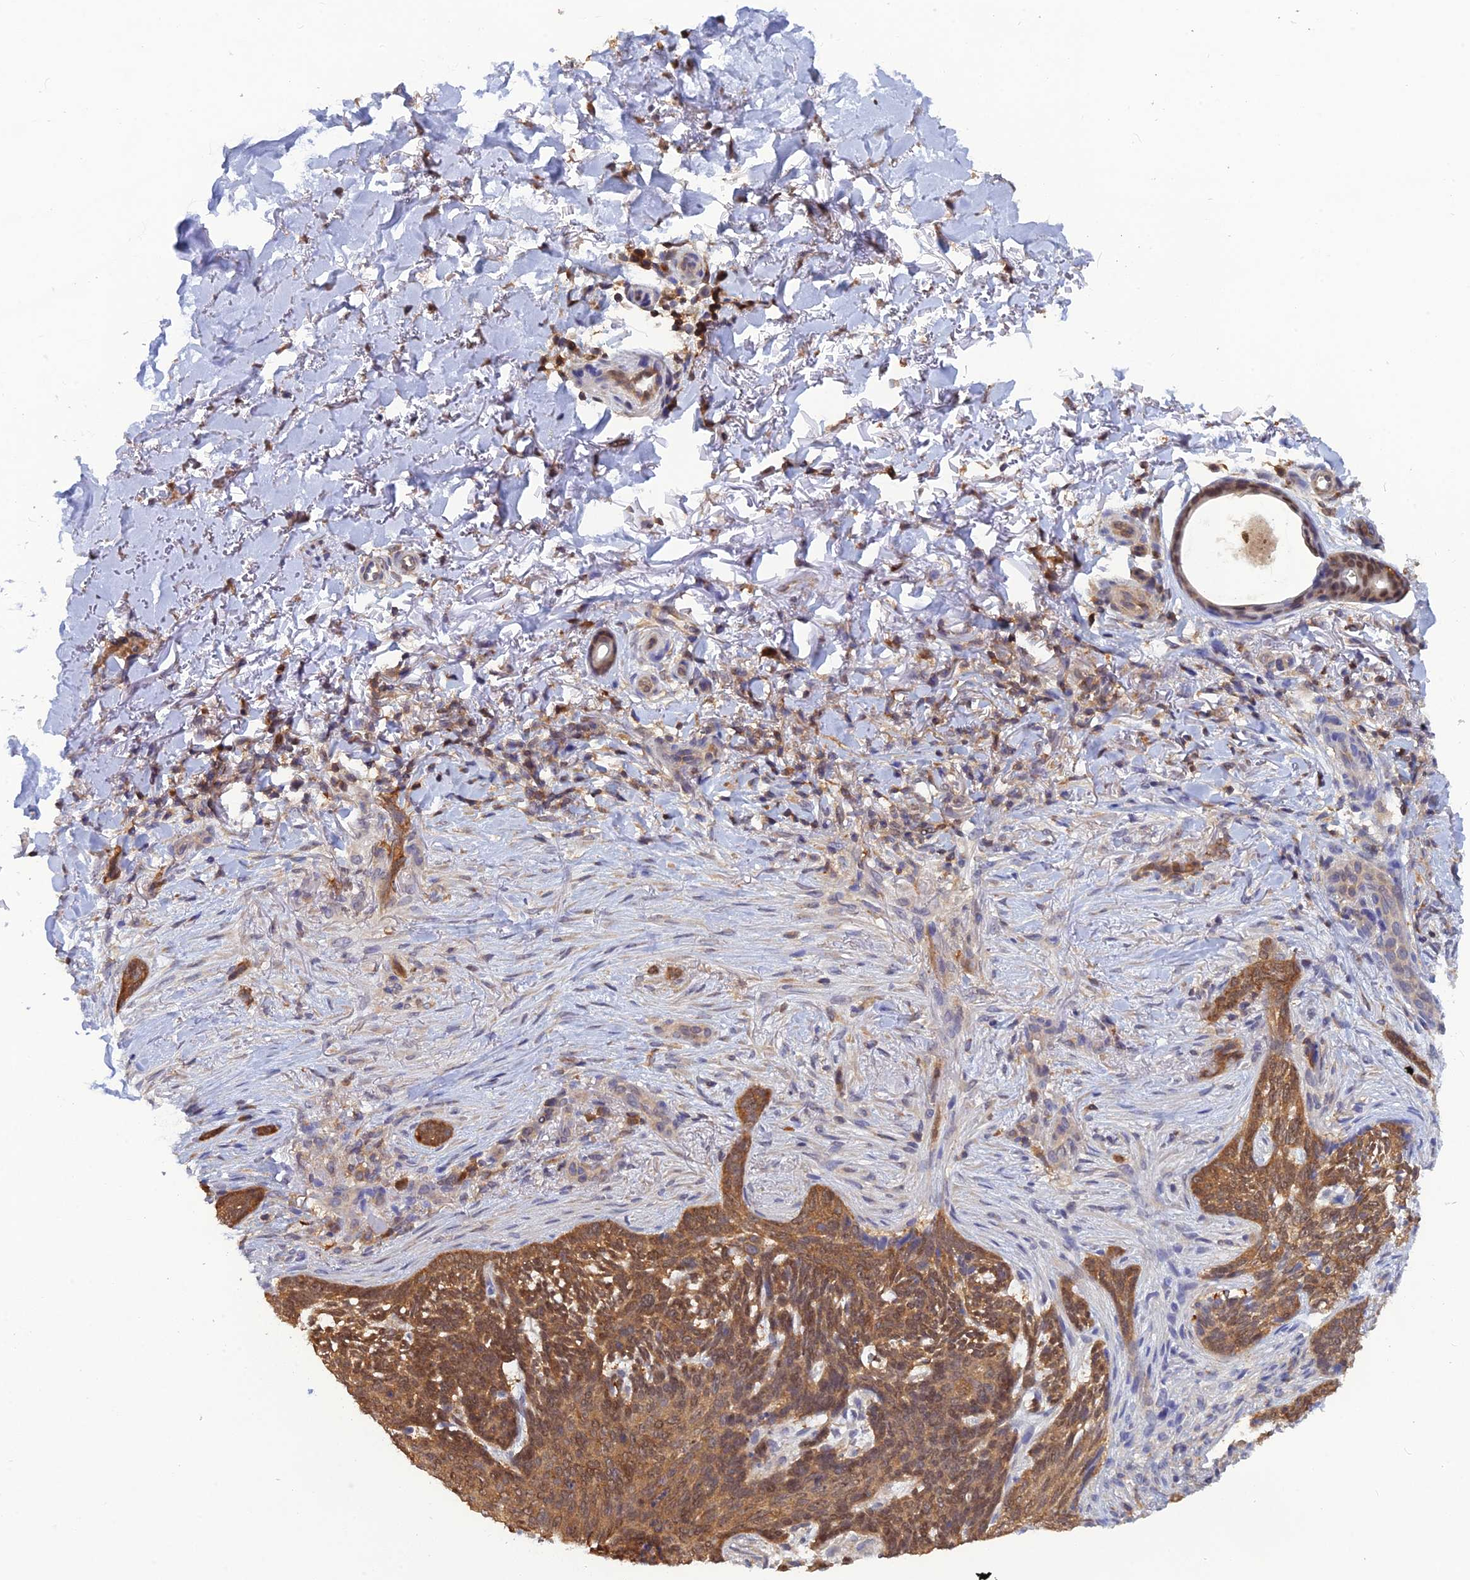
{"staining": {"intensity": "moderate", "quantity": ">75%", "location": "cytoplasmic/membranous,nuclear"}, "tissue": "skin cancer", "cell_type": "Tumor cells", "image_type": "cancer", "snomed": [{"axis": "morphology", "description": "Normal tissue, NOS"}, {"axis": "morphology", "description": "Basal cell carcinoma"}, {"axis": "topography", "description": "Skin"}], "caption": "The histopathology image displays a brown stain indicating the presence of a protein in the cytoplasmic/membranous and nuclear of tumor cells in basal cell carcinoma (skin).", "gene": "HINT1", "patient": {"sex": "female", "age": 67}}